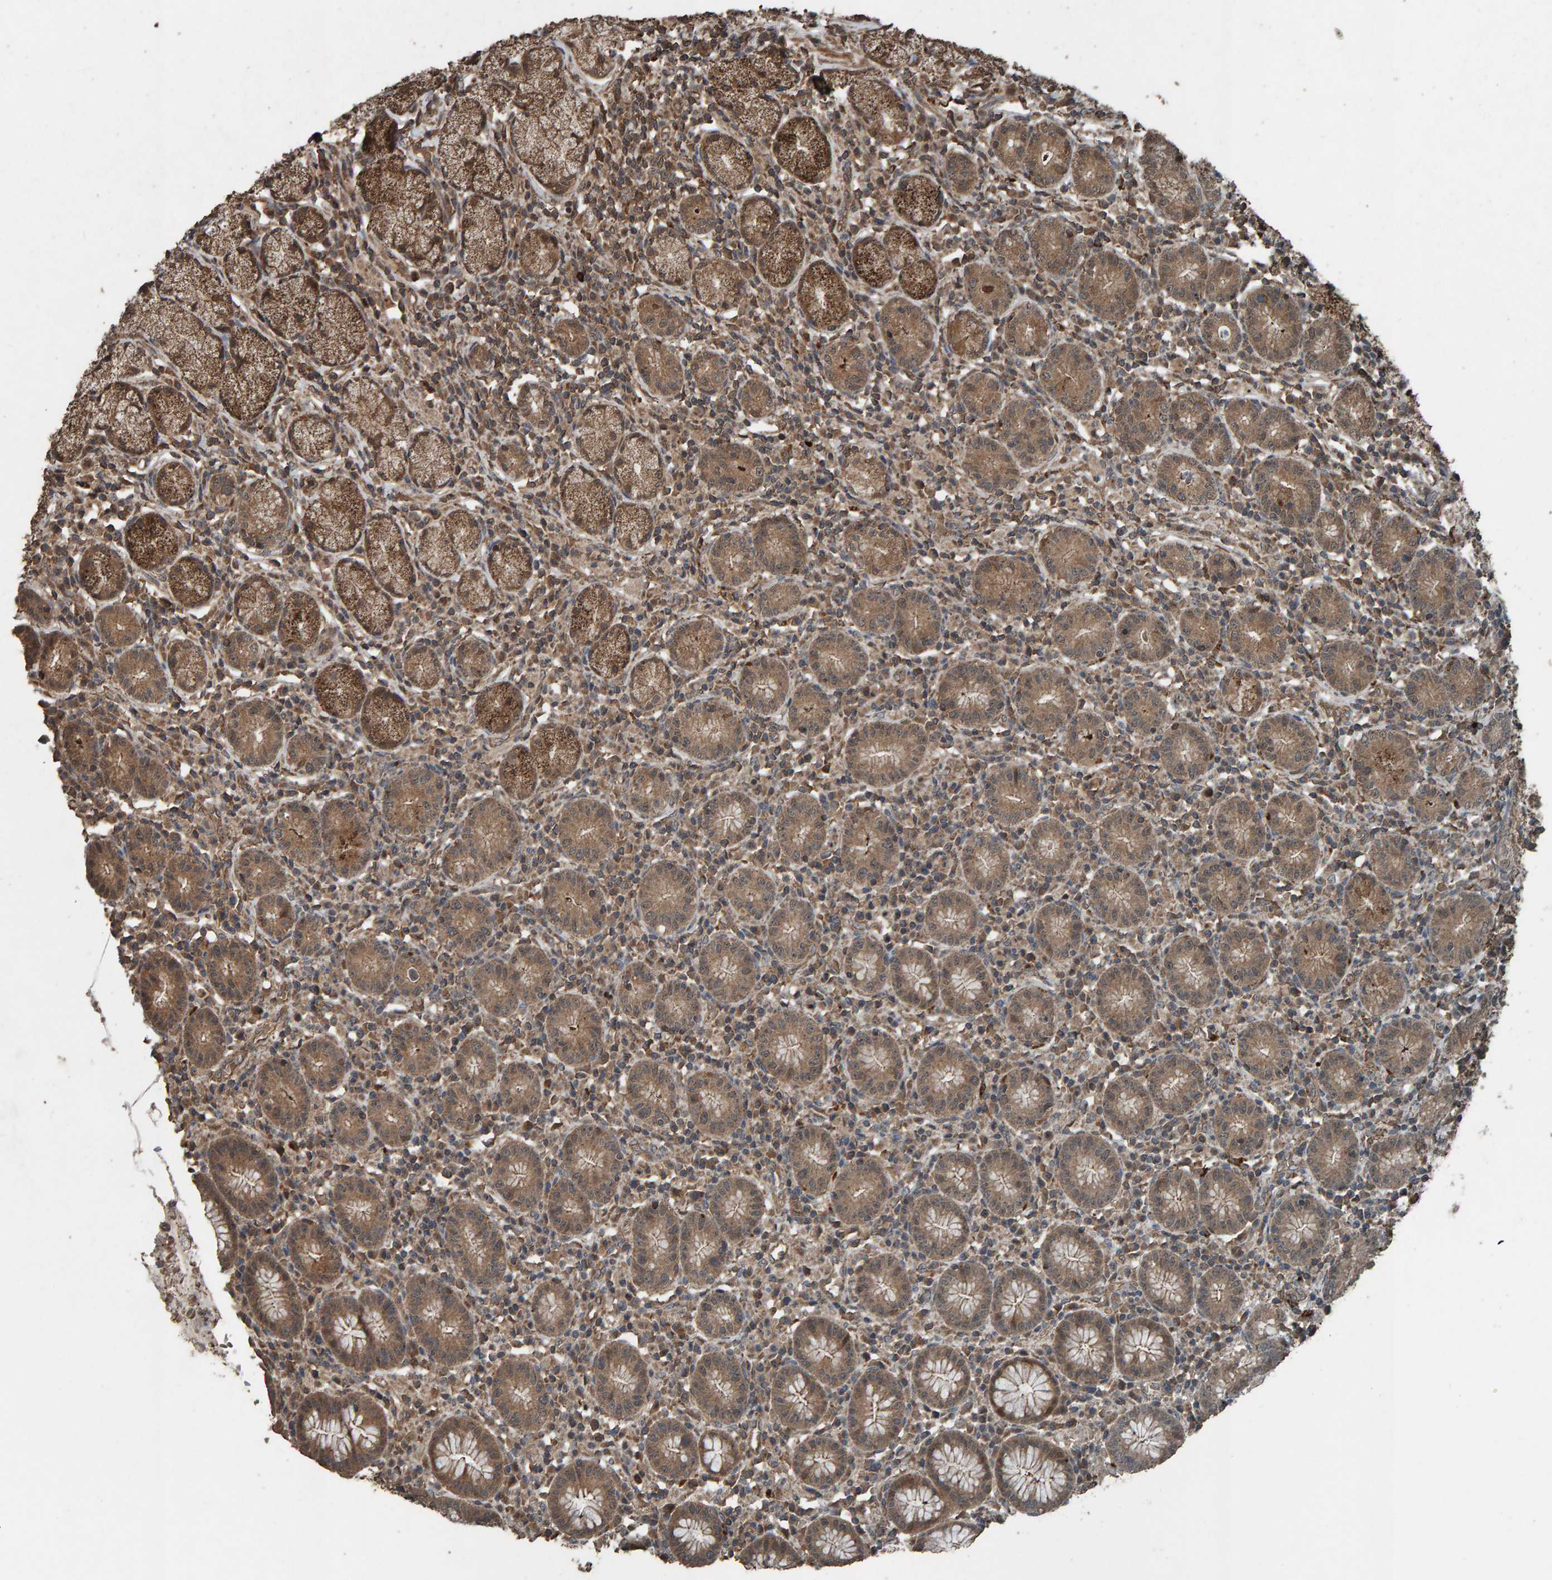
{"staining": {"intensity": "moderate", "quantity": ">75%", "location": "cytoplasmic/membranous"}, "tissue": "stomach", "cell_type": "Glandular cells", "image_type": "normal", "snomed": [{"axis": "morphology", "description": "Normal tissue, NOS"}, {"axis": "topography", "description": "Stomach"}], "caption": "The histopathology image exhibits immunohistochemical staining of unremarkable stomach. There is moderate cytoplasmic/membranous staining is present in about >75% of glandular cells.", "gene": "DUS1L", "patient": {"sex": "male", "age": 55}}